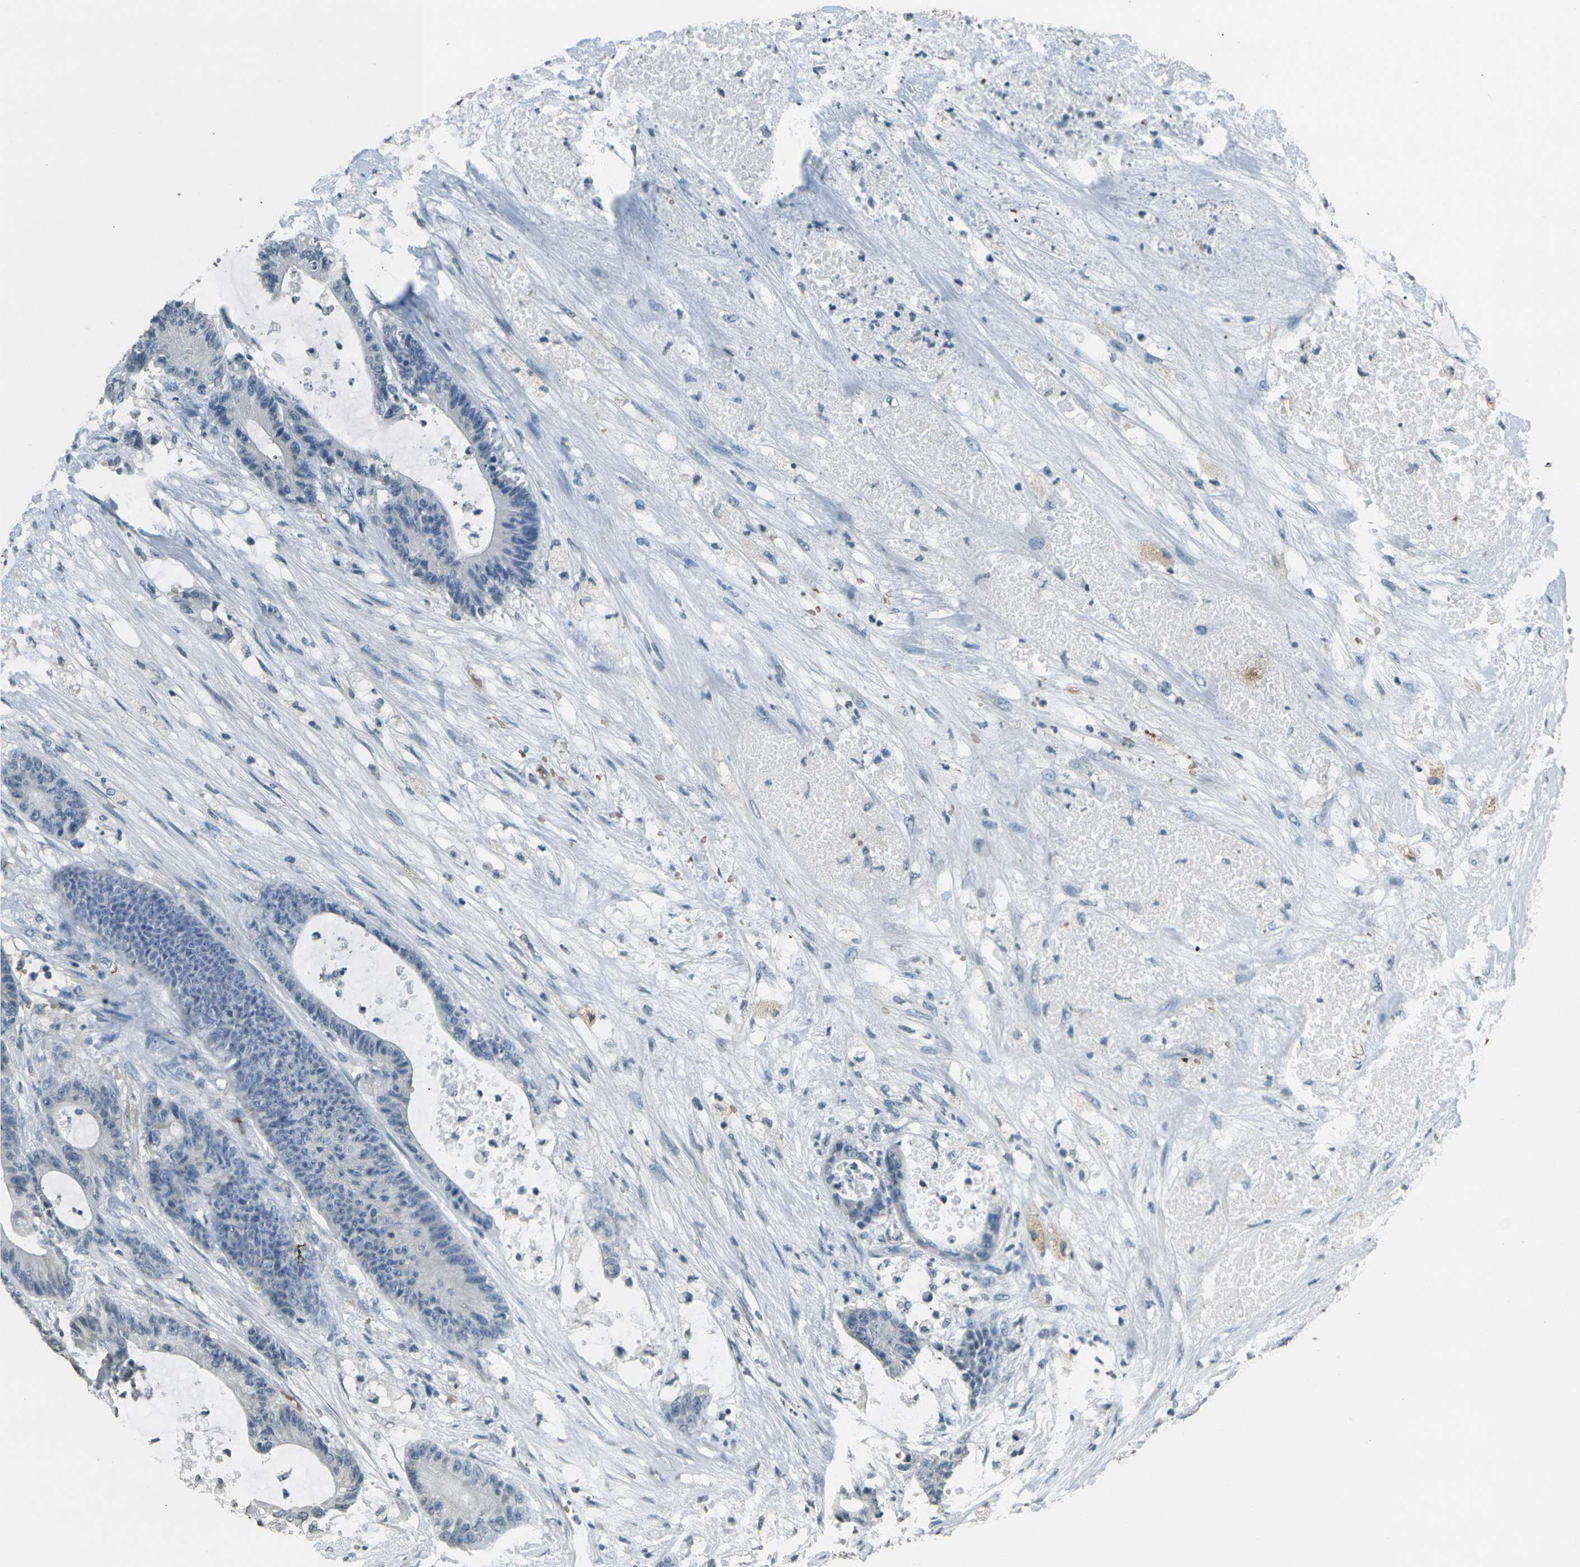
{"staining": {"intensity": "negative", "quantity": "none", "location": "none"}, "tissue": "colorectal cancer", "cell_type": "Tumor cells", "image_type": "cancer", "snomed": [{"axis": "morphology", "description": "Adenocarcinoma, NOS"}, {"axis": "topography", "description": "Colon"}], "caption": "A high-resolution image shows immunohistochemistry (IHC) staining of colorectal cancer (adenocarcinoma), which displays no significant expression in tumor cells.", "gene": "HBB", "patient": {"sex": "female", "age": 84}}